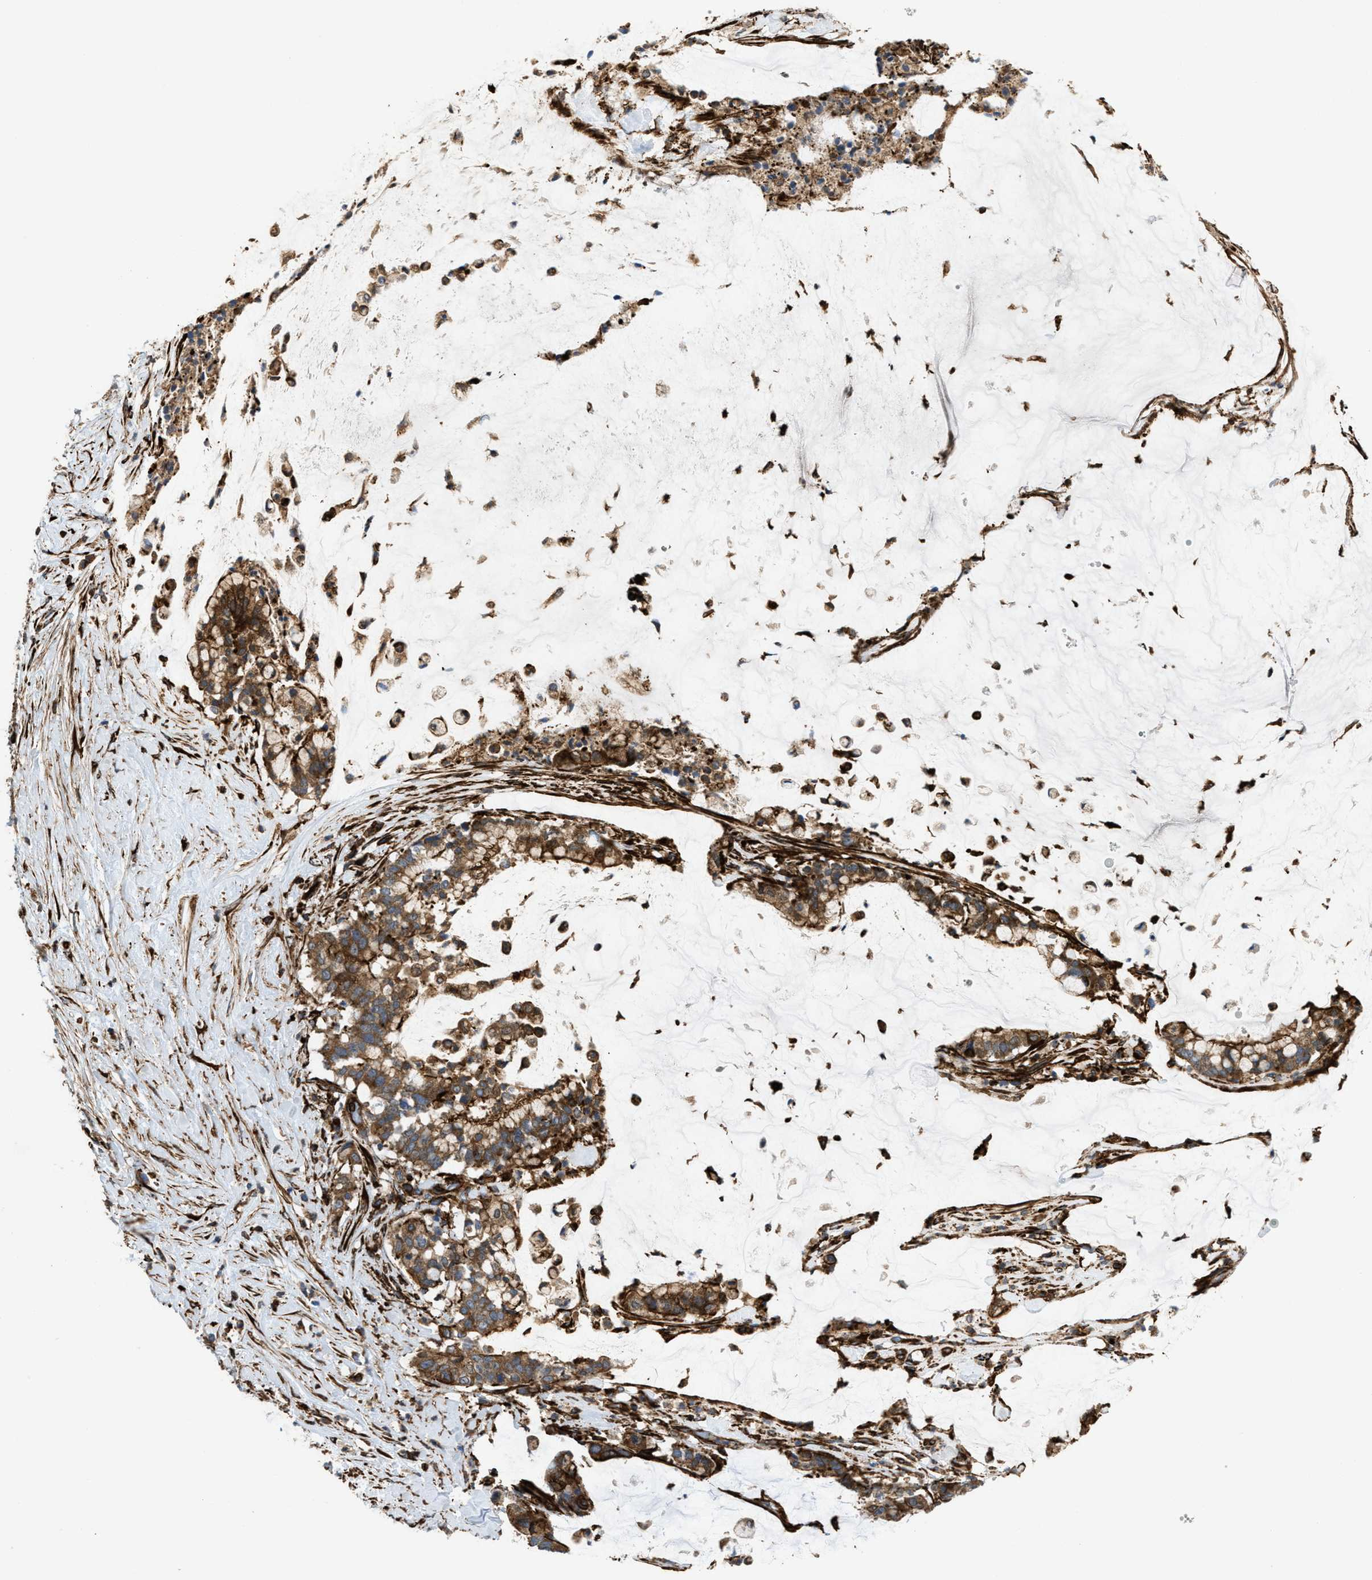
{"staining": {"intensity": "moderate", "quantity": ">75%", "location": "cytoplasmic/membranous"}, "tissue": "pancreatic cancer", "cell_type": "Tumor cells", "image_type": "cancer", "snomed": [{"axis": "morphology", "description": "Adenocarcinoma, NOS"}, {"axis": "topography", "description": "Pancreas"}], "caption": "Brown immunohistochemical staining in human pancreatic cancer exhibits moderate cytoplasmic/membranous staining in approximately >75% of tumor cells. (DAB (3,3'-diaminobenzidine) = brown stain, brightfield microscopy at high magnification).", "gene": "EGLN1", "patient": {"sex": "male", "age": 41}}